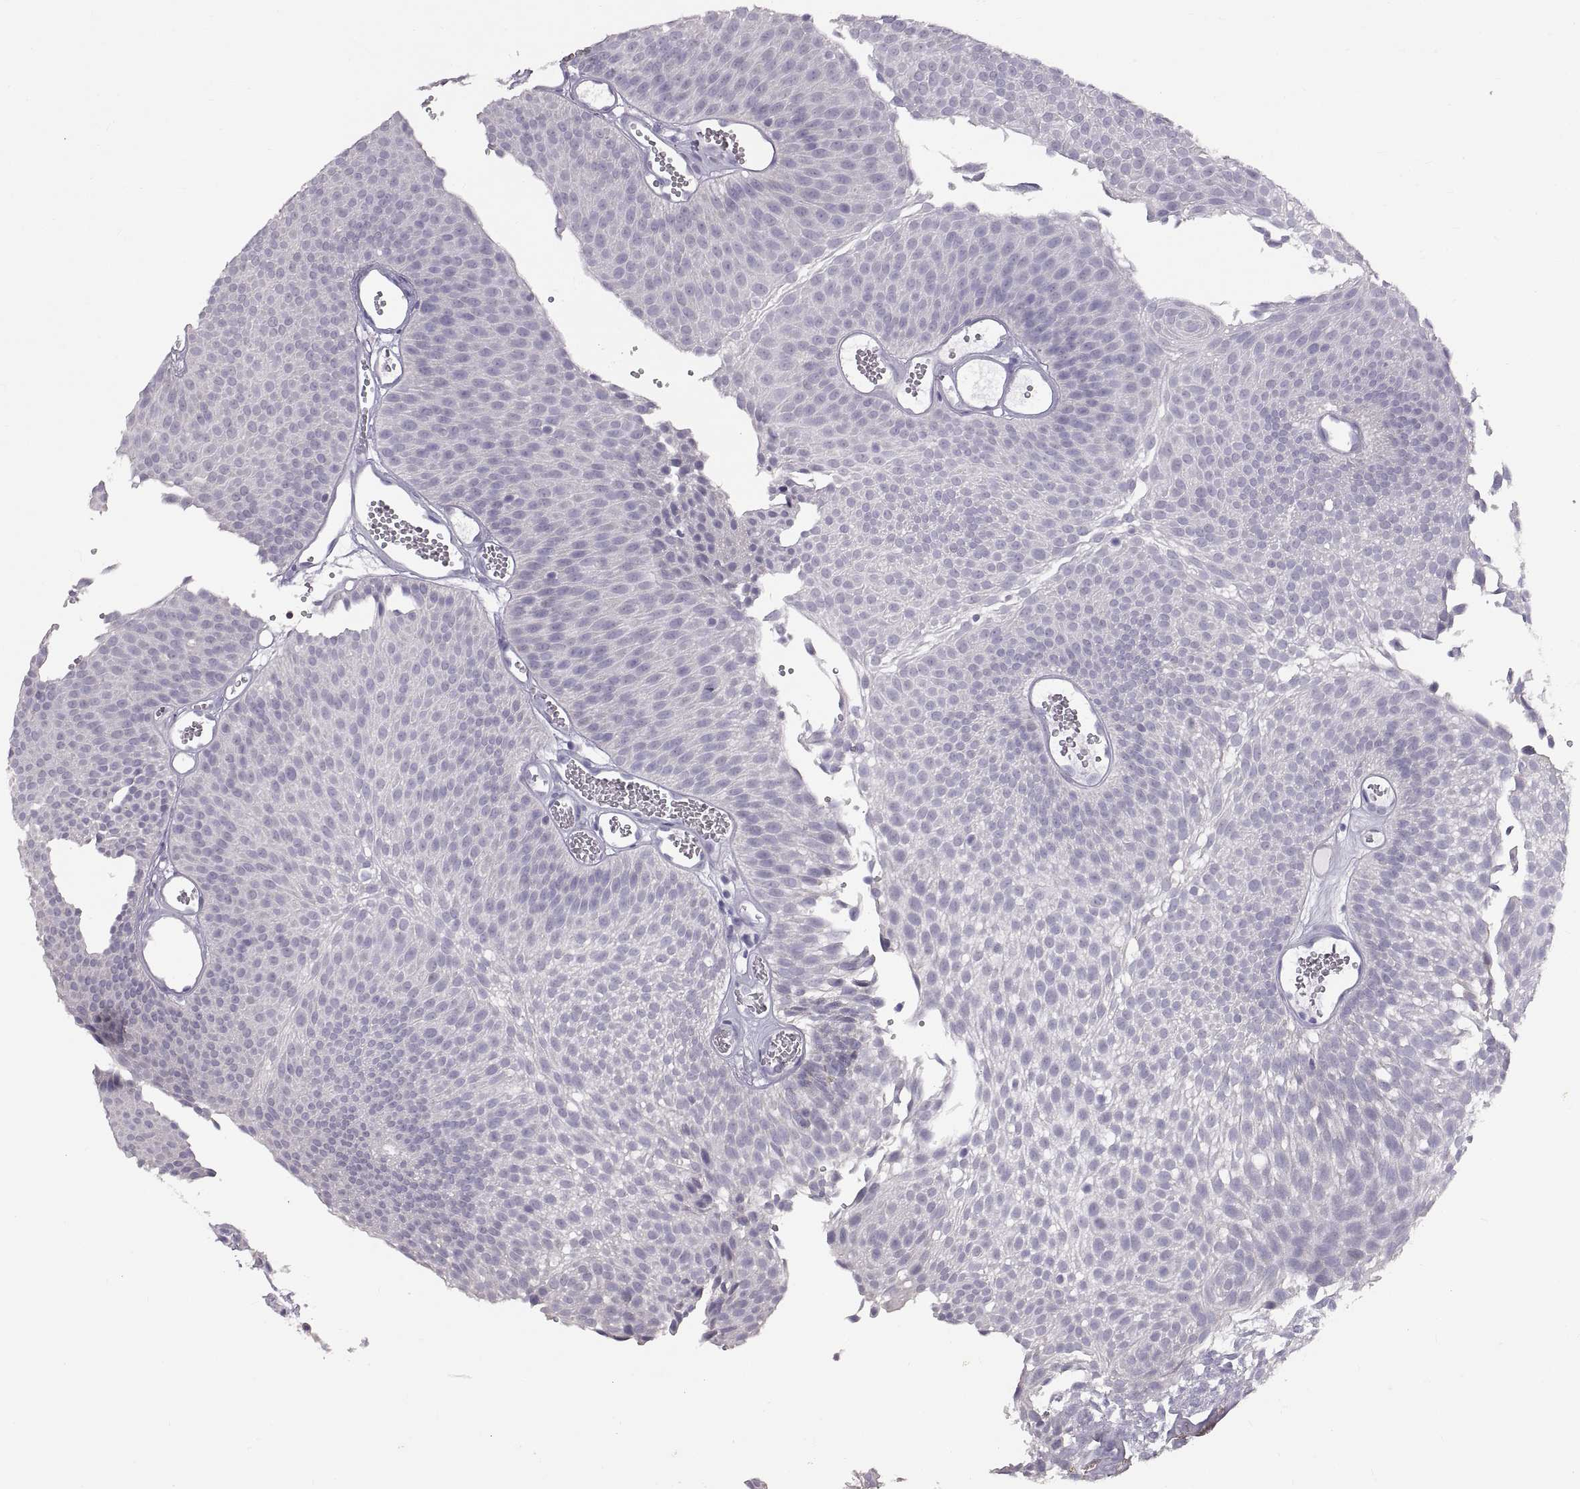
{"staining": {"intensity": "negative", "quantity": "none", "location": "none"}, "tissue": "urothelial cancer", "cell_type": "Tumor cells", "image_type": "cancer", "snomed": [{"axis": "morphology", "description": "Urothelial carcinoma, Low grade"}, {"axis": "topography", "description": "Urinary bladder"}], "caption": "IHC photomicrograph of urothelial cancer stained for a protein (brown), which exhibits no staining in tumor cells. Brightfield microscopy of IHC stained with DAB (brown) and hematoxylin (blue), captured at high magnification.", "gene": "WBP2NL", "patient": {"sex": "male", "age": 52}}